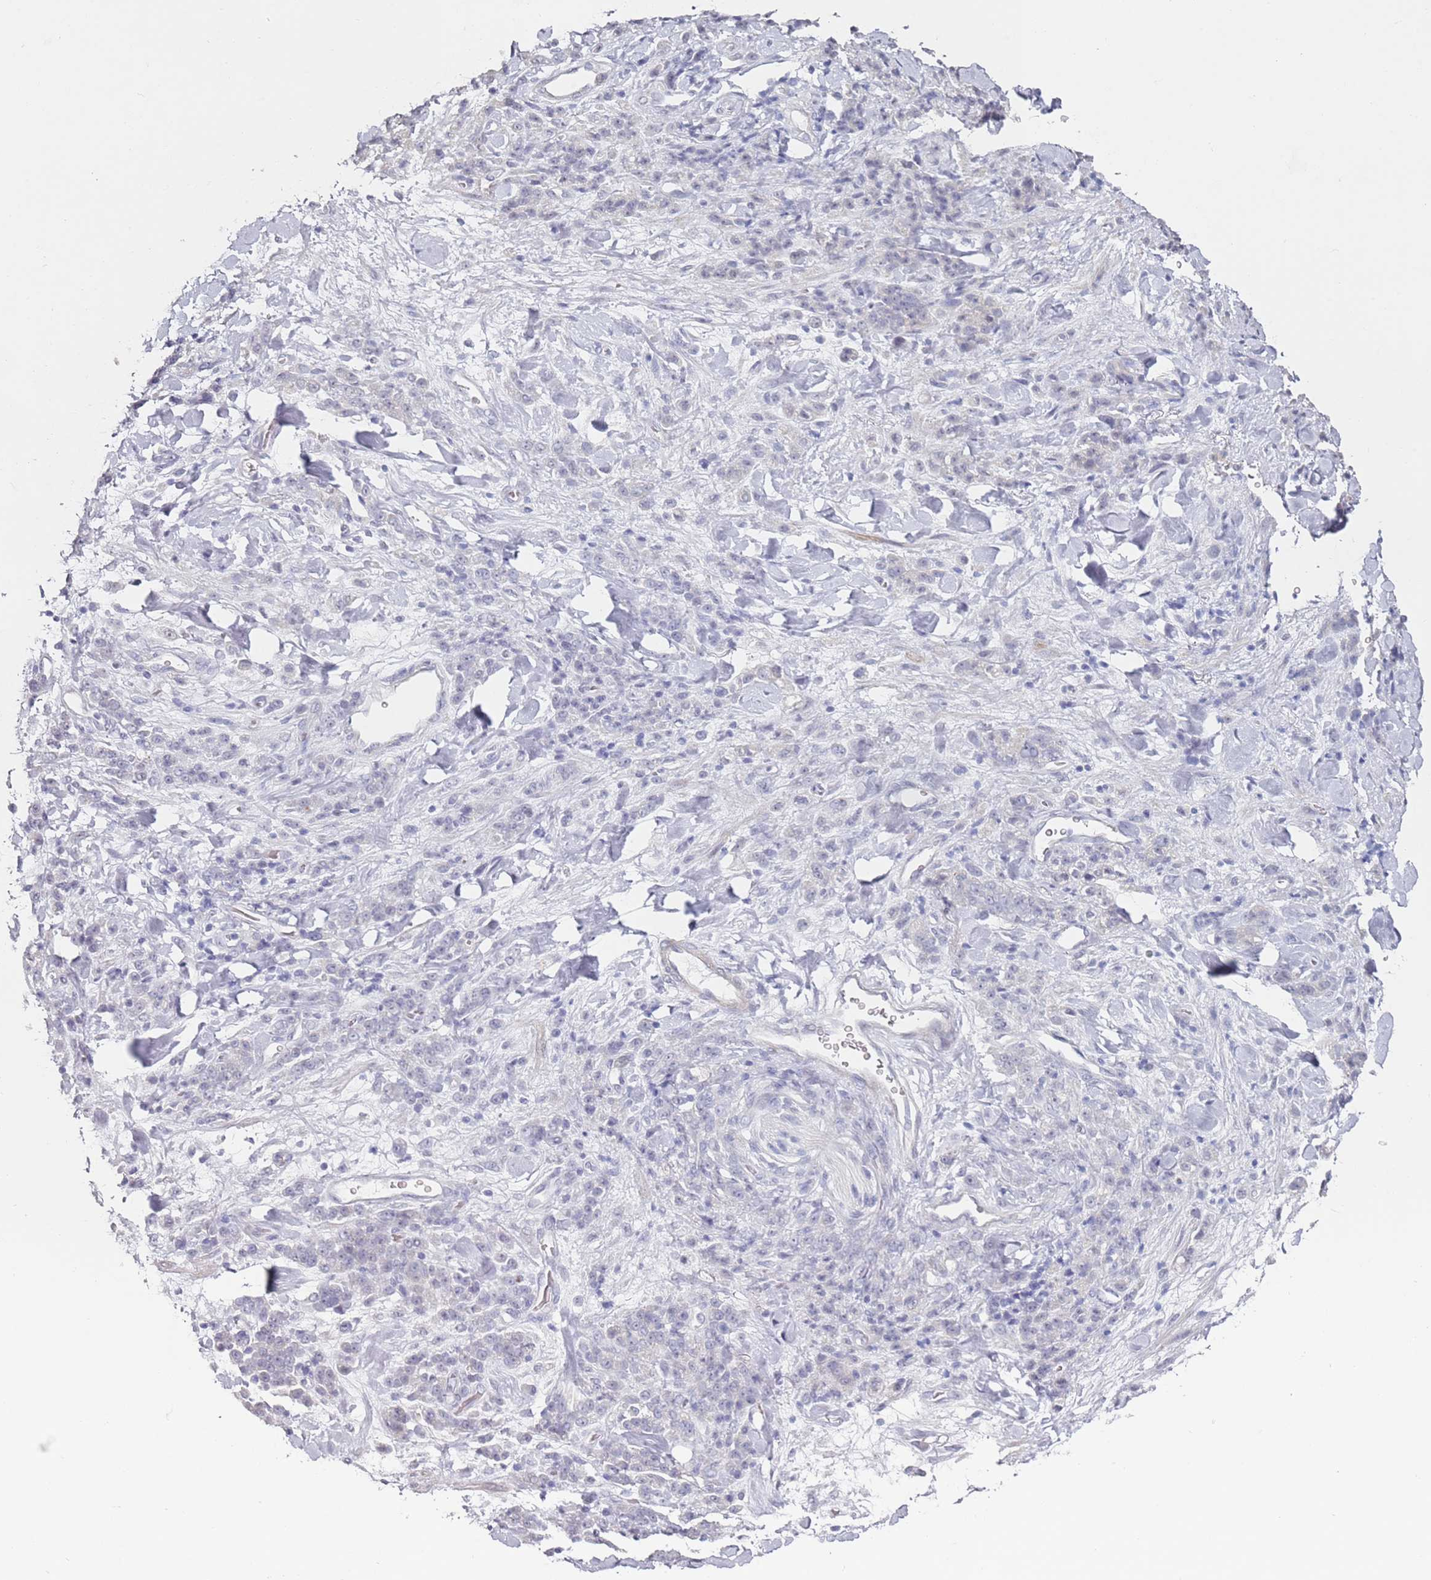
{"staining": {"intensity": "negative", "quantity": "none", "location": "none"}, "tissue": "stomach cancer", "cell_type": "Tumor cells", "image_type": "cancer", "snomed": [{"axis": "morphology", "description": "Normal tissue, NOS"}, {"axis": "morphology", "description": "Adenocarcinoma, NOS"}, {"axis": "topography", "description": "Stomach"}], "caption": "There is no significant expression in tumor cells of stomach cancer (adenocarcinoma).", "gene": "DNAH11", "patient": {"sex": "male", "age": 82}}